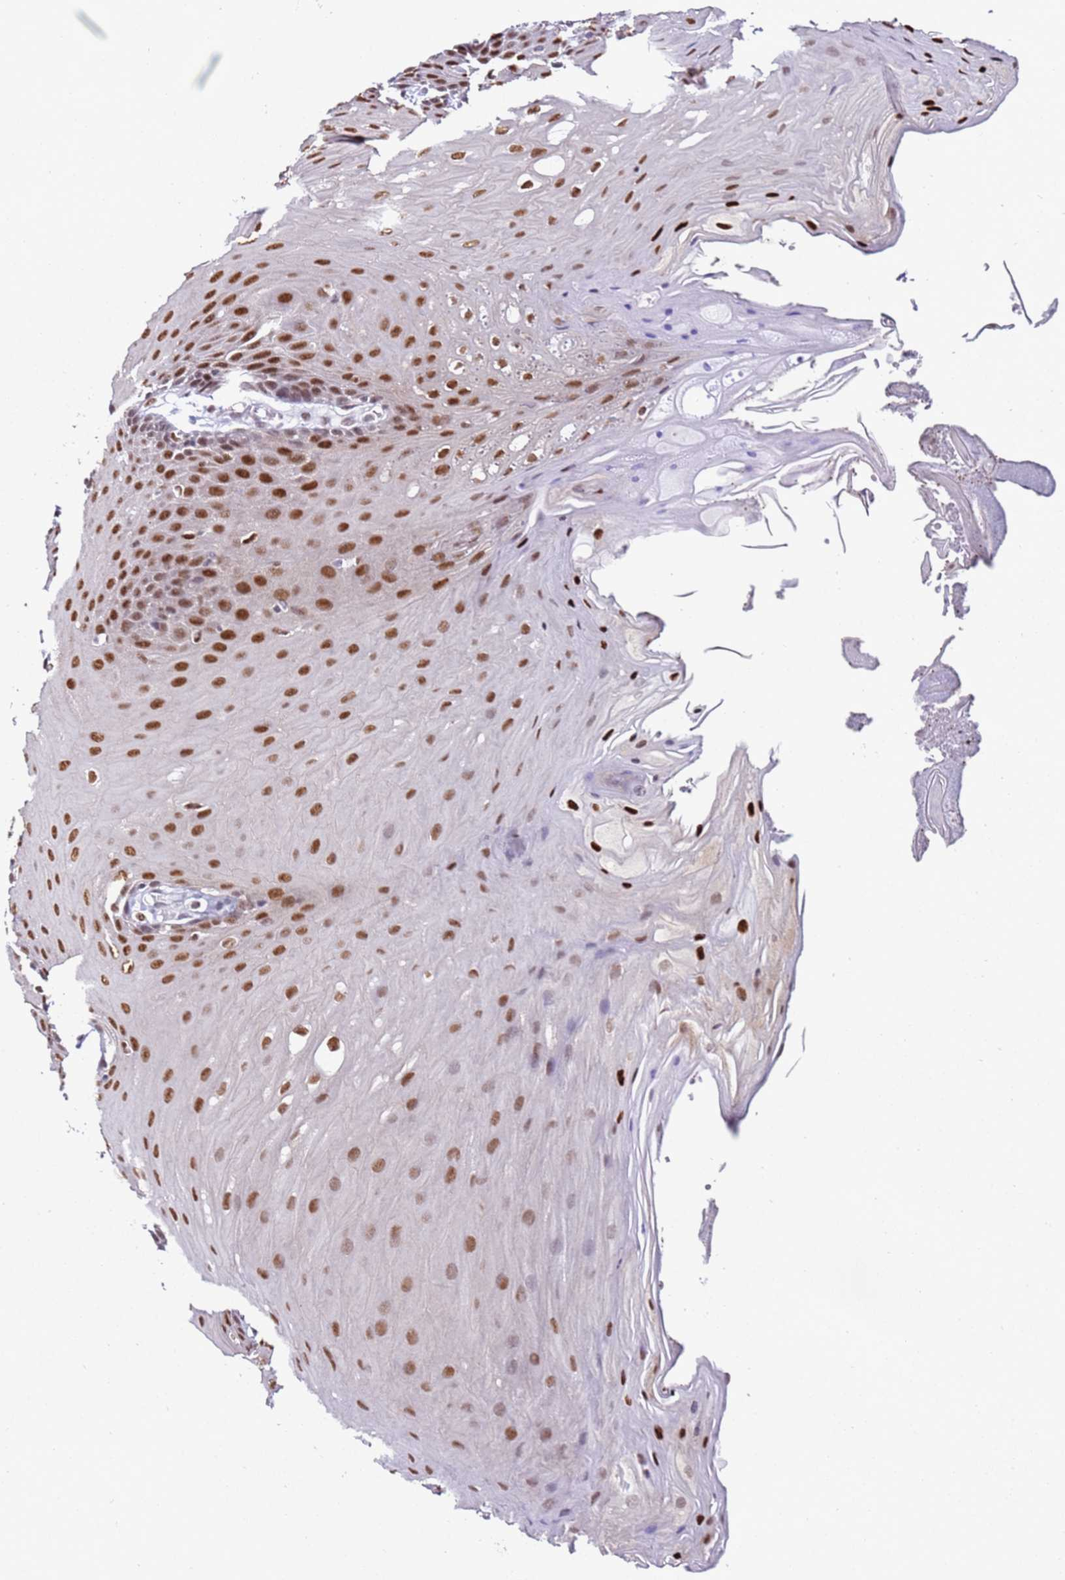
{"staining": {"intensity": "strong", "quantity": "25%-75%", "location": "nuclear"}, "tissue": "oral mucosa", "cell_type": "Squamous epithelial cells", "image_type": "normal", "snomed": [{"axis": "morphology", "description": "Normal tissue, NOS"}, {"axis": "morphology", "description": "Squamous cell carcinoma, NOS"}, {"axis": "topography", "description": "Skeletal muscle"}, {"axis": "topography", "description": "Oral tissue"}, {"axis": "topography", "description": "Salivary gland"}, {"axis": "topography", "description": "Head-Neck"}], "caption": "Protein staining reveals strong nuclear positivity in approximately 25%-75% of squamous epithelial cells in normal oral mucosa. (Stains: DAB in brown, nuclei in blue, Microscopy: brightfield microscopy at high magnification).", "gene": "KPNA4", "patient": {"sex": "male", "age": 54}}